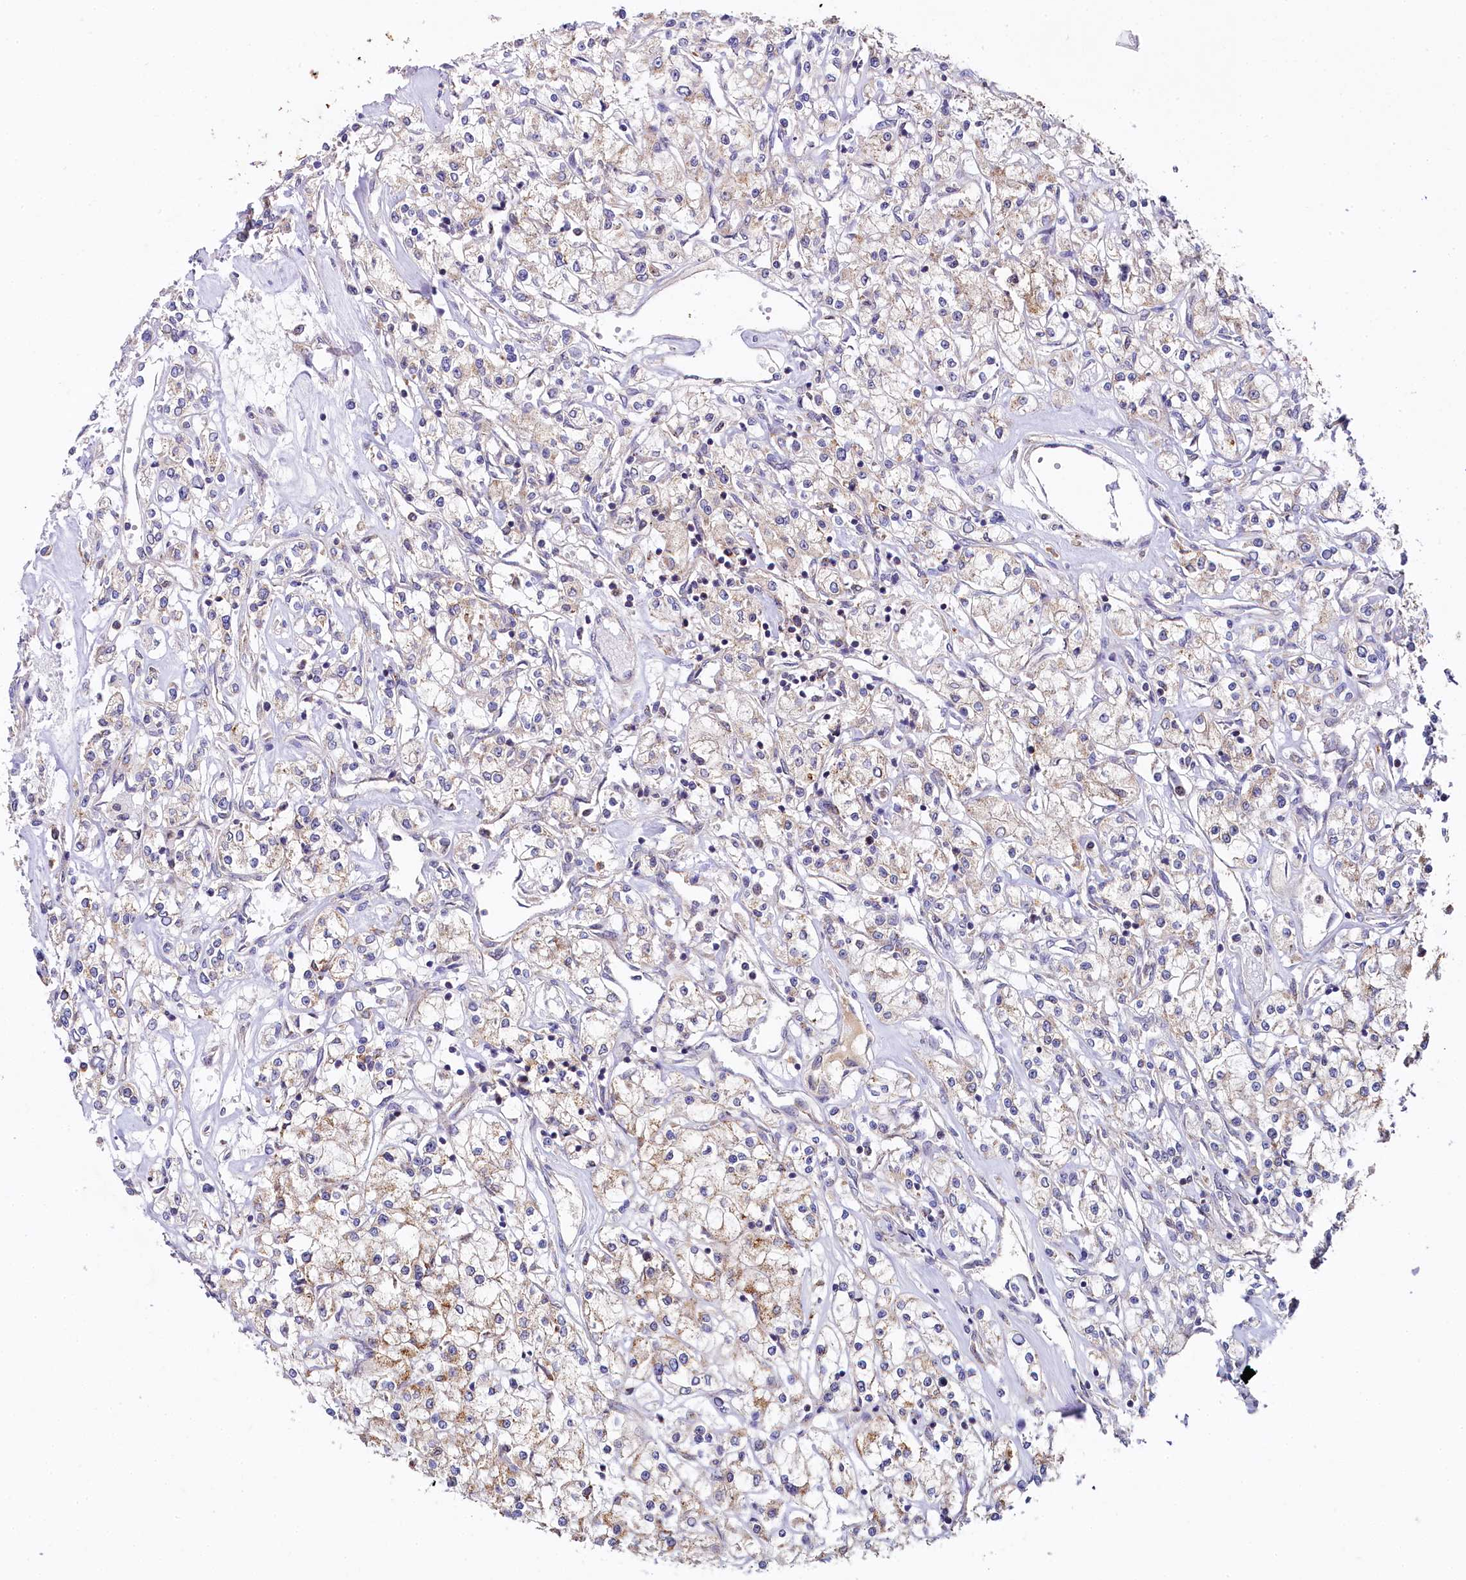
{"staining": {"intensity": "moderate", "quantity": "<25%", "location": "cytoplasmic/membranous"}, "tissue": "renal cancer", "cell_type": "Tumor cells", "image_type": "cancer", "snomed": [{"axis": "morphology", "description": "Adenocarcinoma, NOS"}, {"axis": "topography", "description": "Kidney"}], "caption": "An image showing moderate cytoplasmic/membranous positivity in about <25% of tumor cells in renal cancer, as visualized by brown immunohistochemical staining.", "gene": "SPINK9", "patient": {"sex": "female", "age": 59}}